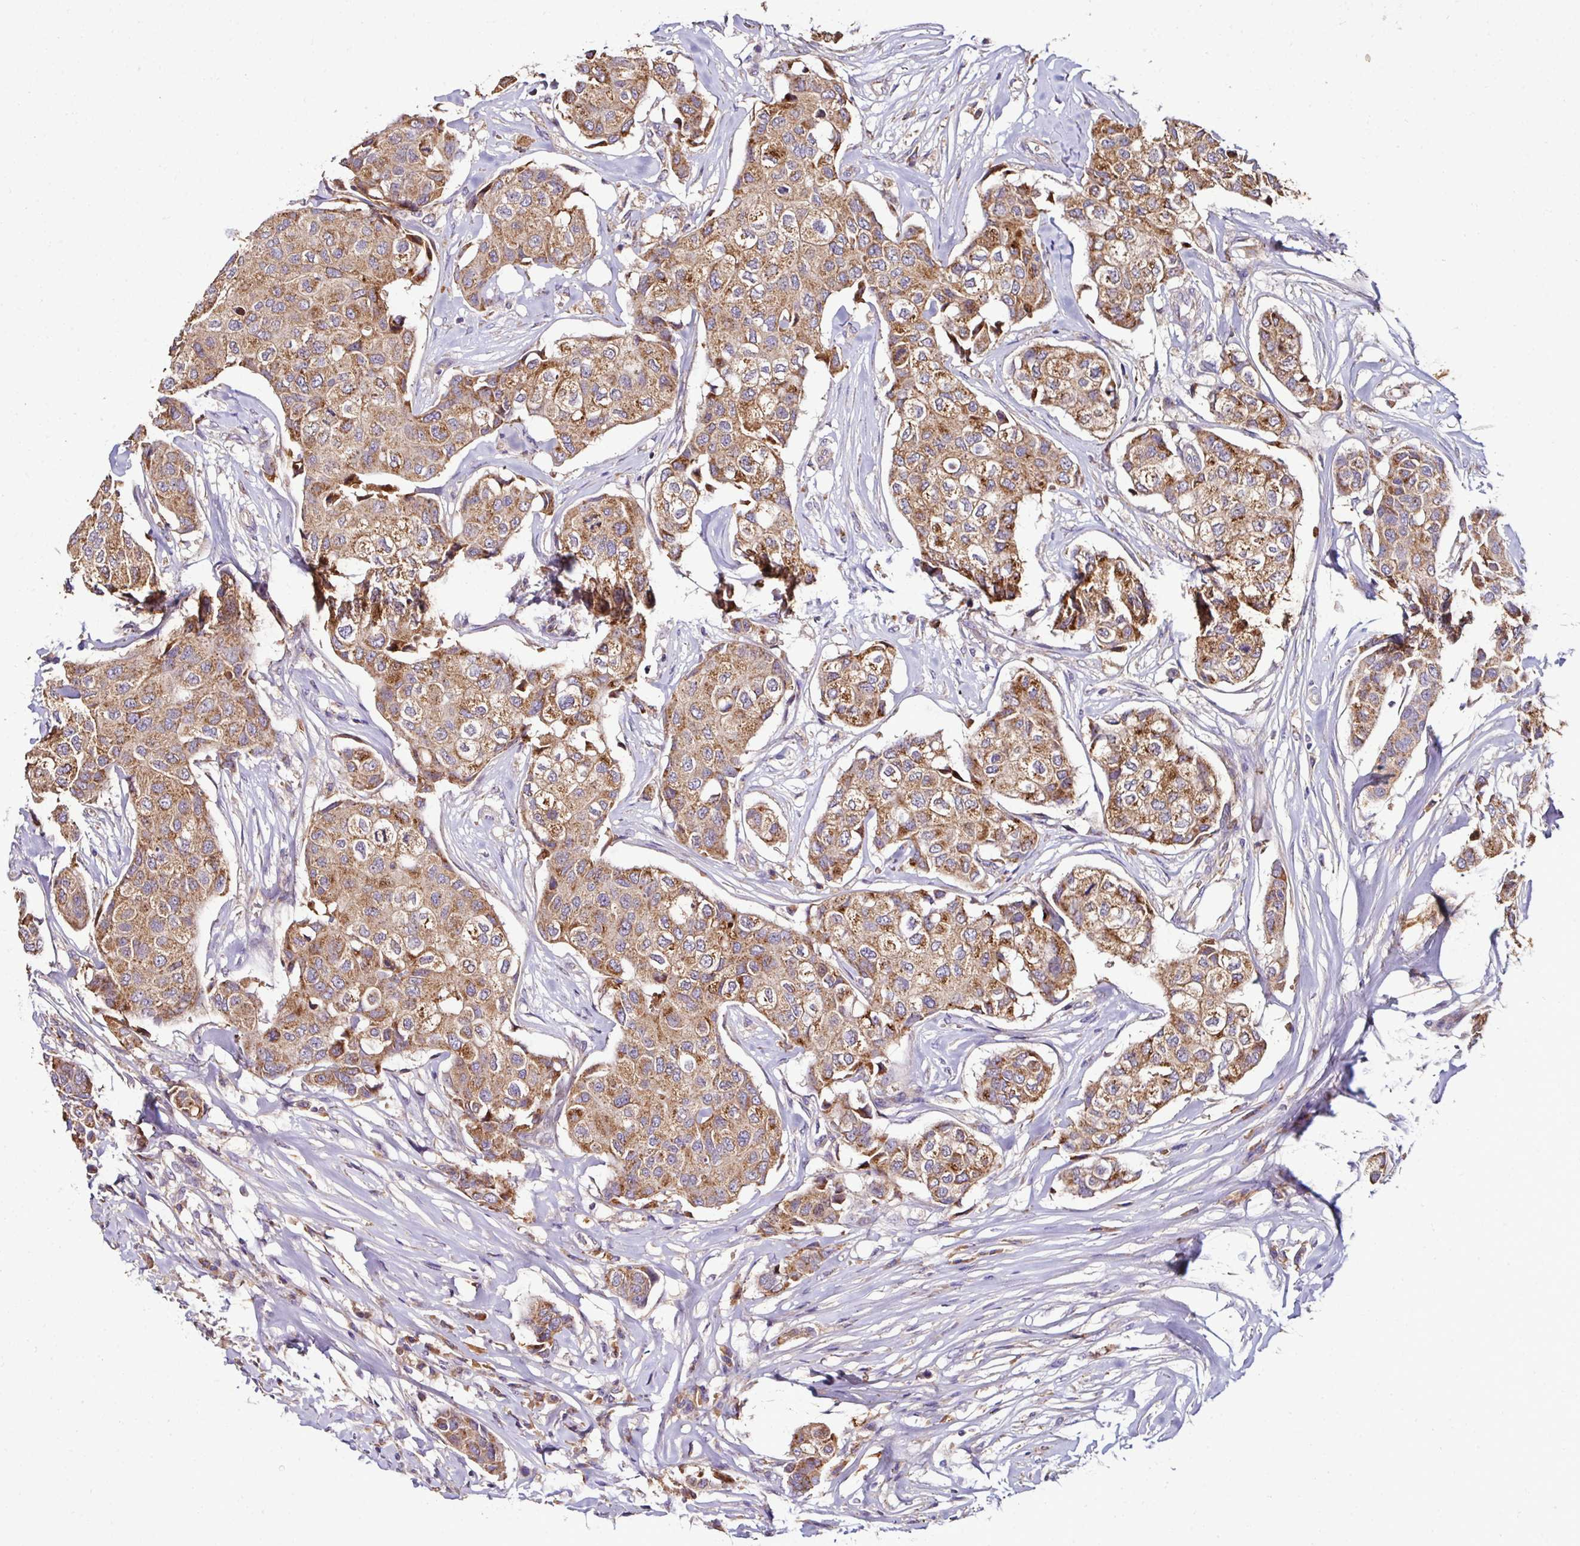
{"staining": {"intensity": "moderate", "quantity": ">75%", "location": "cytoplasmic/membranous"}, "tissue": "breast cancer", "cell_type": "Tumor cells", "image_type": "cancer", "snomed": [{"axis": "morphology", "description": "Duct carcinoma"}, {"axis": "topography", "description": "Breast"}], "caption": "IHC of human infiltrating ductal carcinoma (breast) demonstrates medium levels of moderate cytoplasmic/membranous positivity in approximately >75% of tumor cells.", "gene": "CPD", "patient": {"sex": "female", "age": 80}}